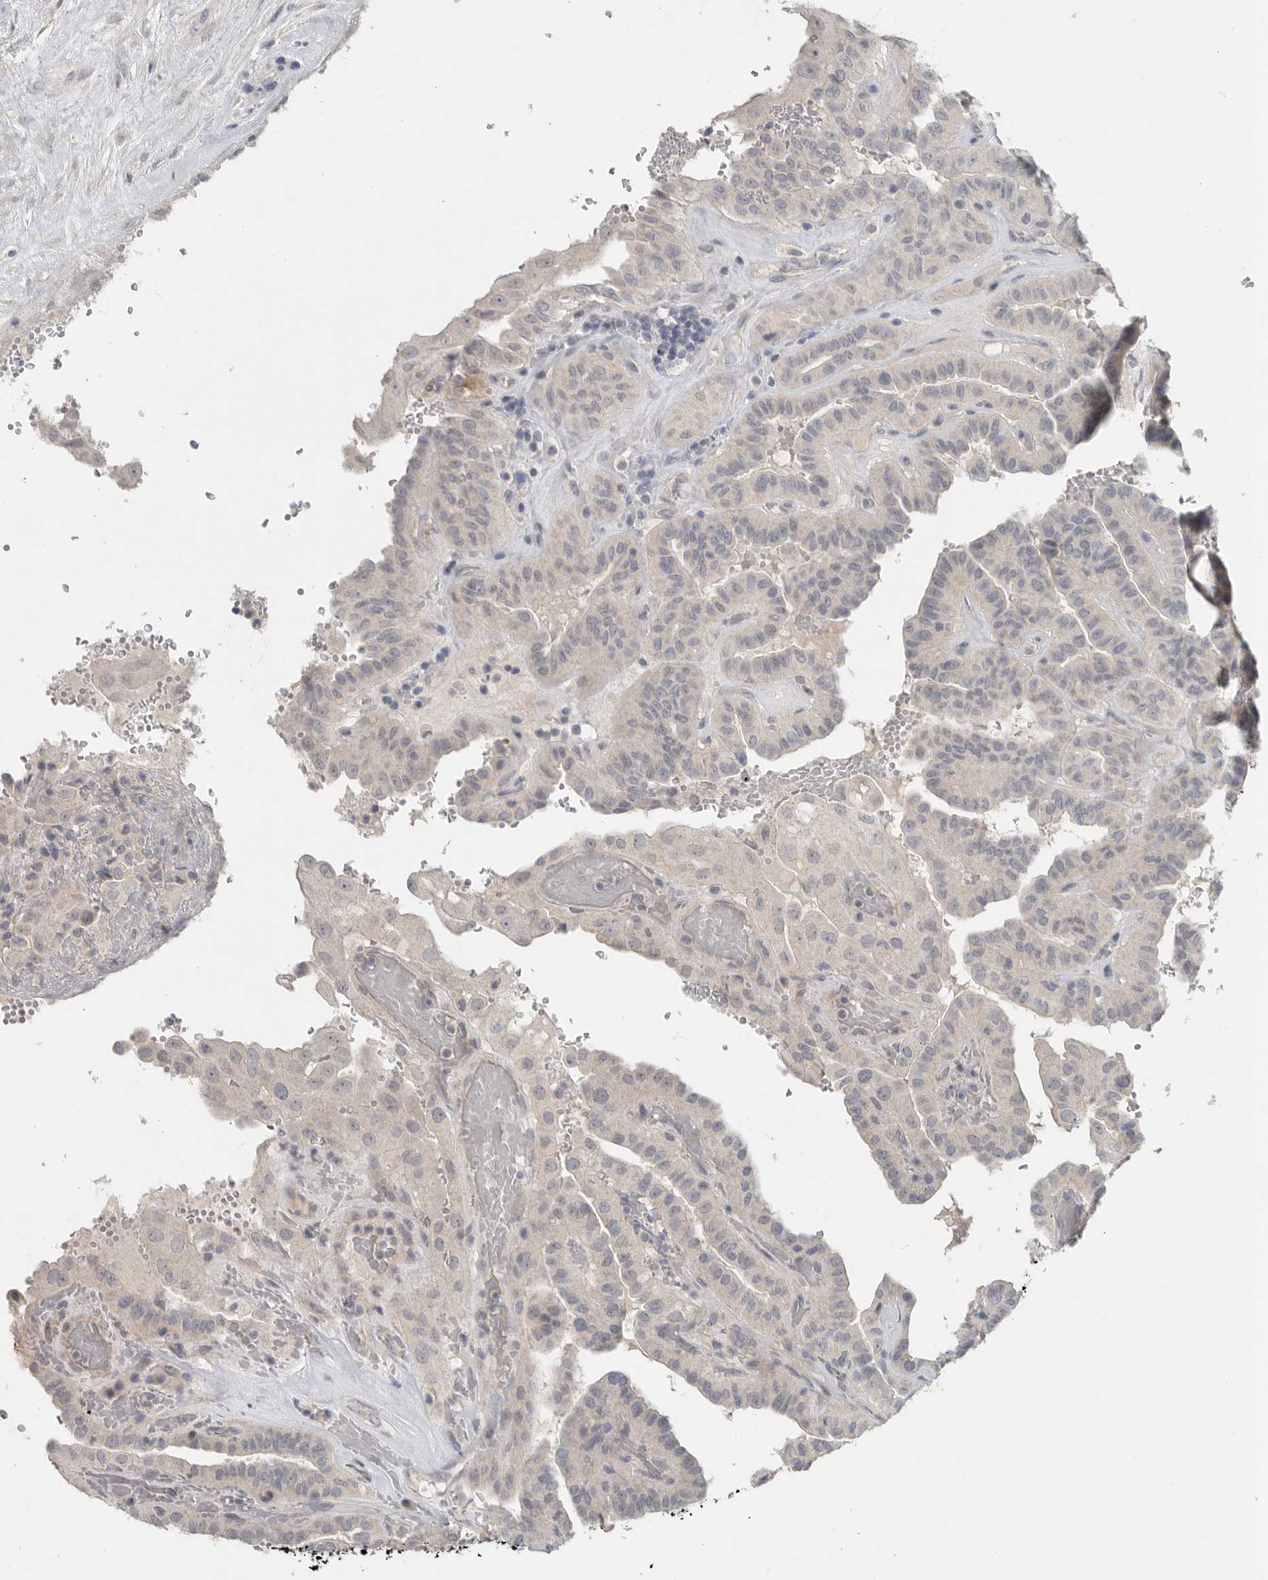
{"staining": {"intensity": "weak", "quantity": "<25%", "location": "cytoplasmic/membranous"}, "tissue": "thyroid cancer", "cell_type": "Tumor cells", "image_type": "cancer", "snomed": [{"axis": "morphology", "description": "Papillary adenocarcinoma, NOS"}, {"axis": "topography", "description": "Thyroid gland"}], "caption": "Tumor cells show no significant positivity in thyroid papillary adenocarcinoma.", "gene": "REG4", "patient": {"sex": "male", "age": 77}}